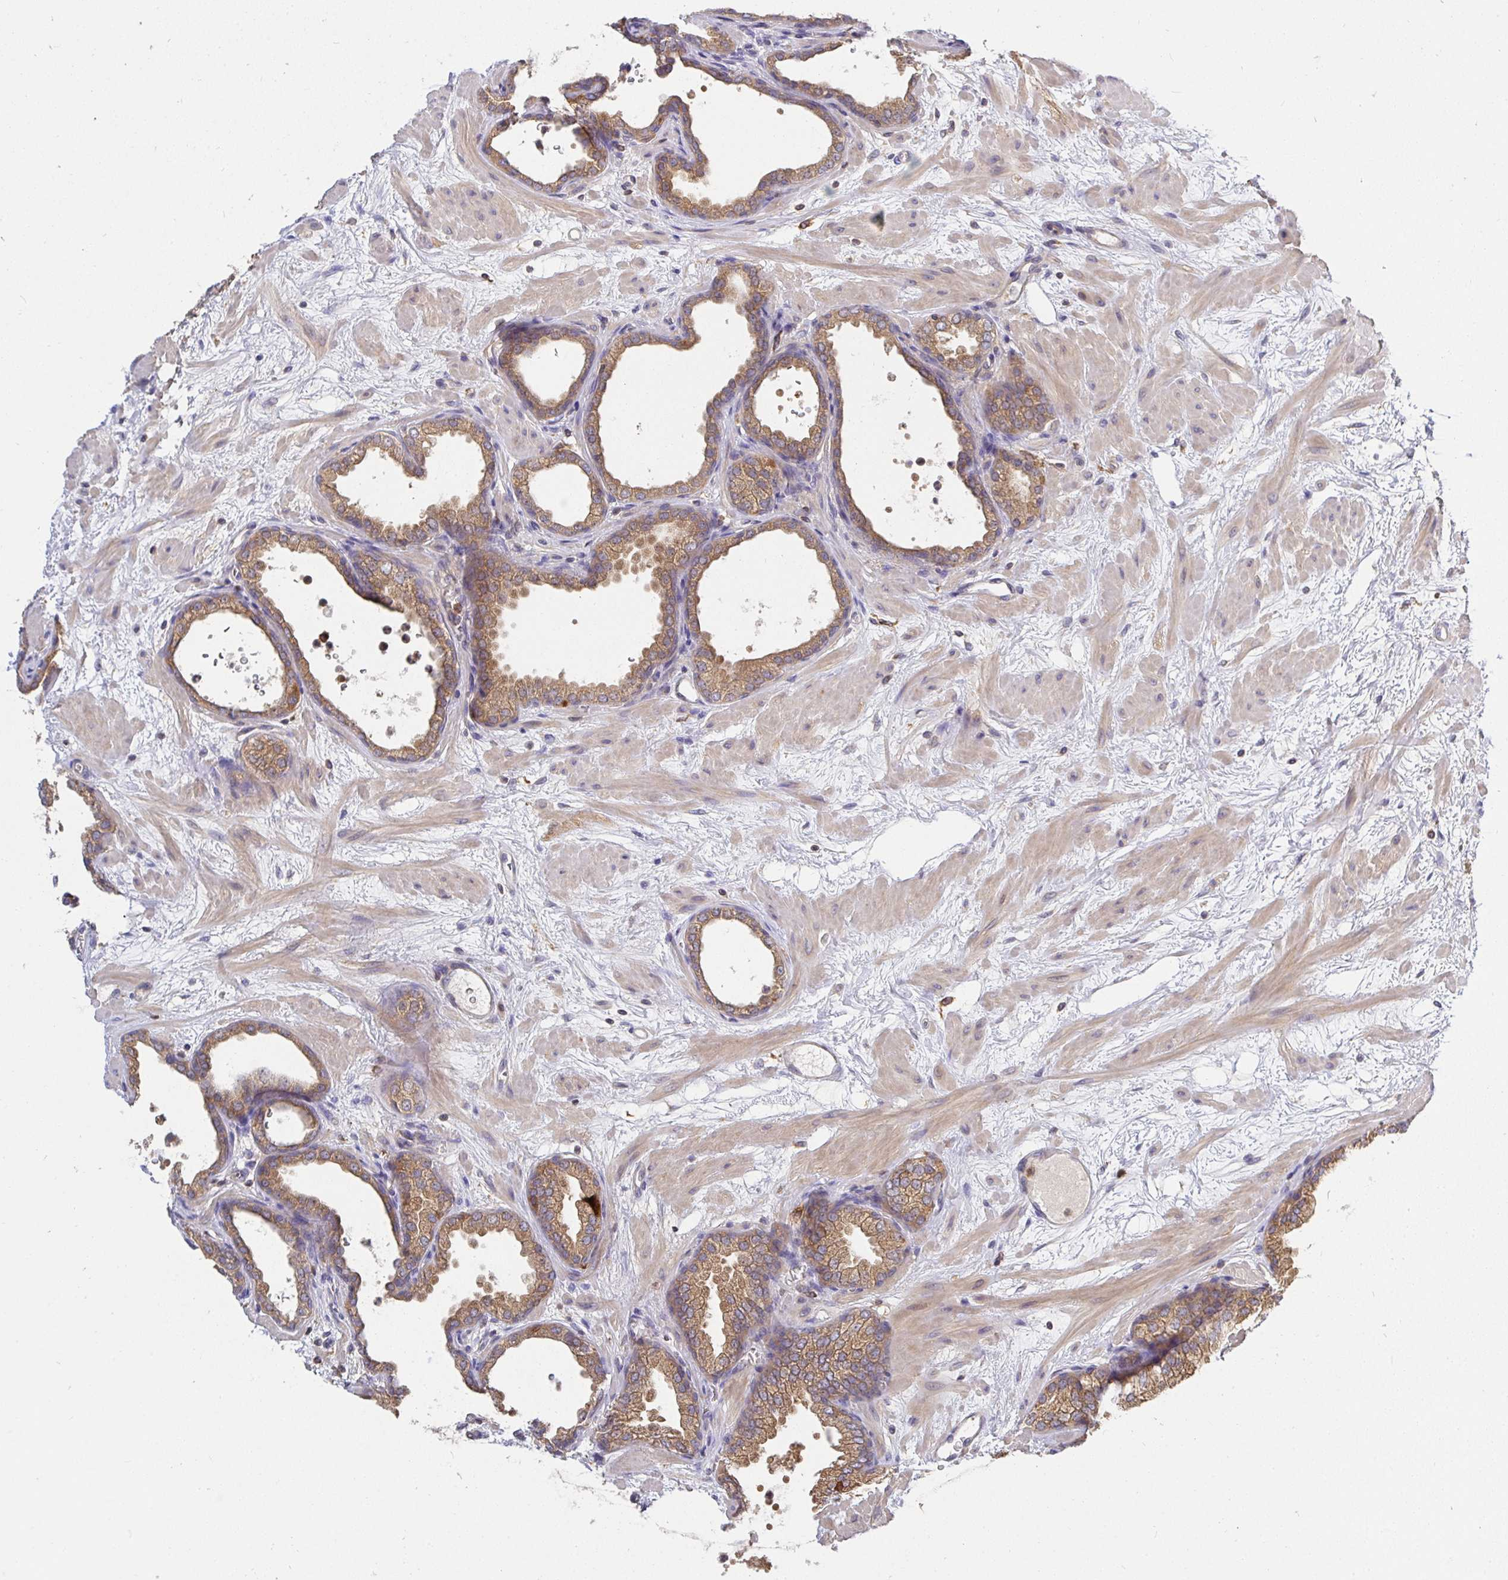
{"staining": {"intensity": "moderate", "quantity": ">75%", "location": "cytoplasmic/membranous"}, "tissue": "prostate", "cell_type": "Glandular cells", "image_type": "normal", "snomed": [{"axis": "morphology", "description": "Normal tissue, NOS"}, {"axis": "topography", "description": "Prostate"}], "caption": "An image of human prostate stained for a protein exhibits moderate cytoplasmic/membranous brown staining in glandular cells.", "gene": "ATP6V1F", "patient": {"sex": "male", "age": 37}}